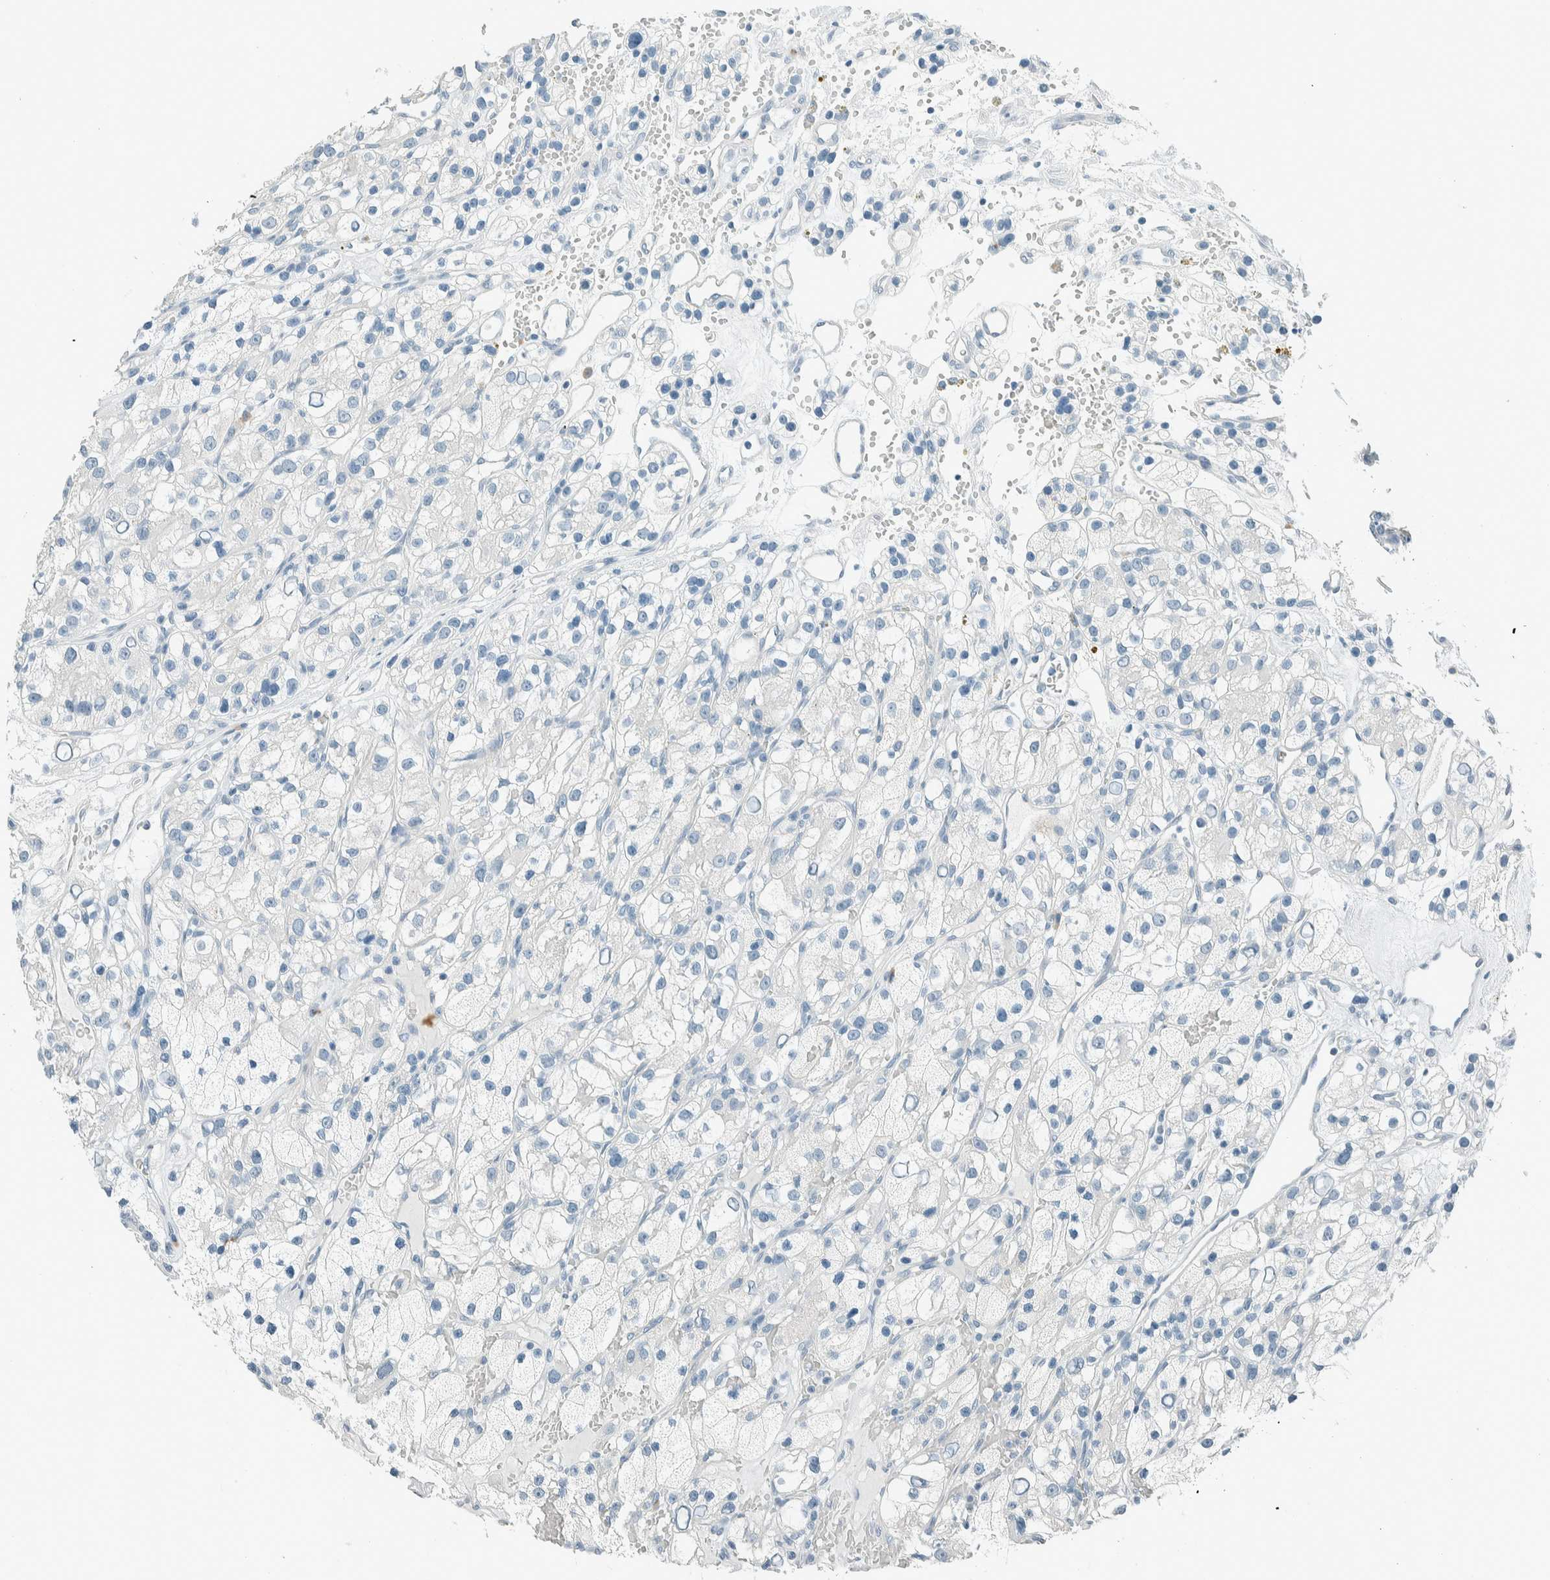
{"staining": {"intensity": "negative", "quantity": "none", "location": "none"}, "tissue": "renal cancer", "cell_type": "Tumor cells", "image_type": "cancer", "snomed": [{"axis": "morphology", "description": "Adenocarcinoma, NOS"}, {"axis": "topography", "description": "Kidney"}], "caption": "This is an immunohistochemistry micrograph of renal adenocarcinoma. There is no staining in tumor cells.", "gene": "SLFN12", "patient": {"sex": "female", "age": 57}}